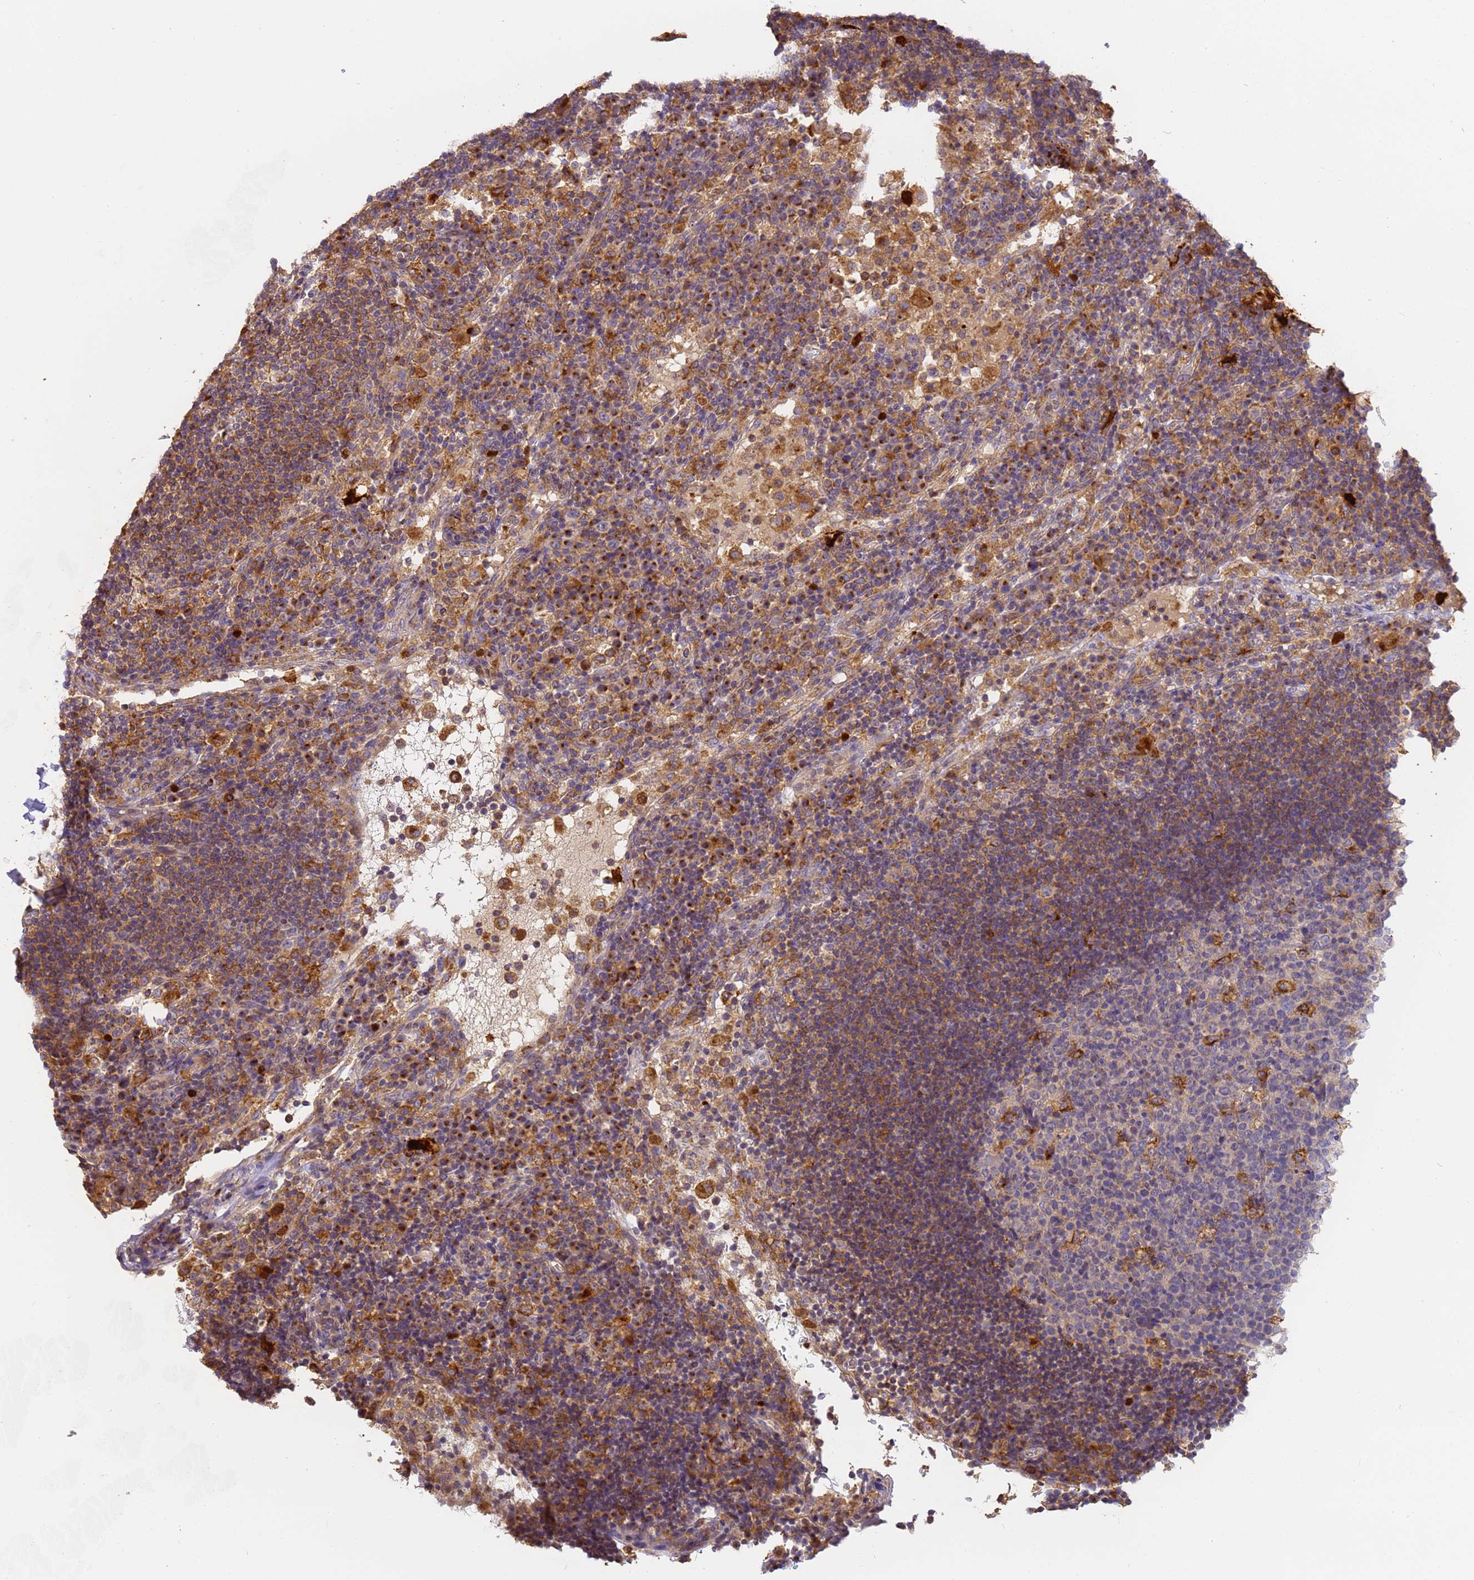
{"staining": {"intensity": "moderate", "quantity": "<25%", "location": "cytoplasmic/membranous"}, "tissue": "lymph node", "cell_type": "Germinal center cells", "image_type": "normal", "snomed": [{"axis": "morphology", "description": "Normal tissue, NOS"}, {"axis": "topography", "description": "Lymph node"}], "caption": "The micrograph shows a brown stain indicating the presence of a protein in the cytoplasmic/membranous of germinal center cells in lymph node. Nuclei are stained in blue.", "gene": "M6PR", "patient": {"sex": "female", "age": 53}}